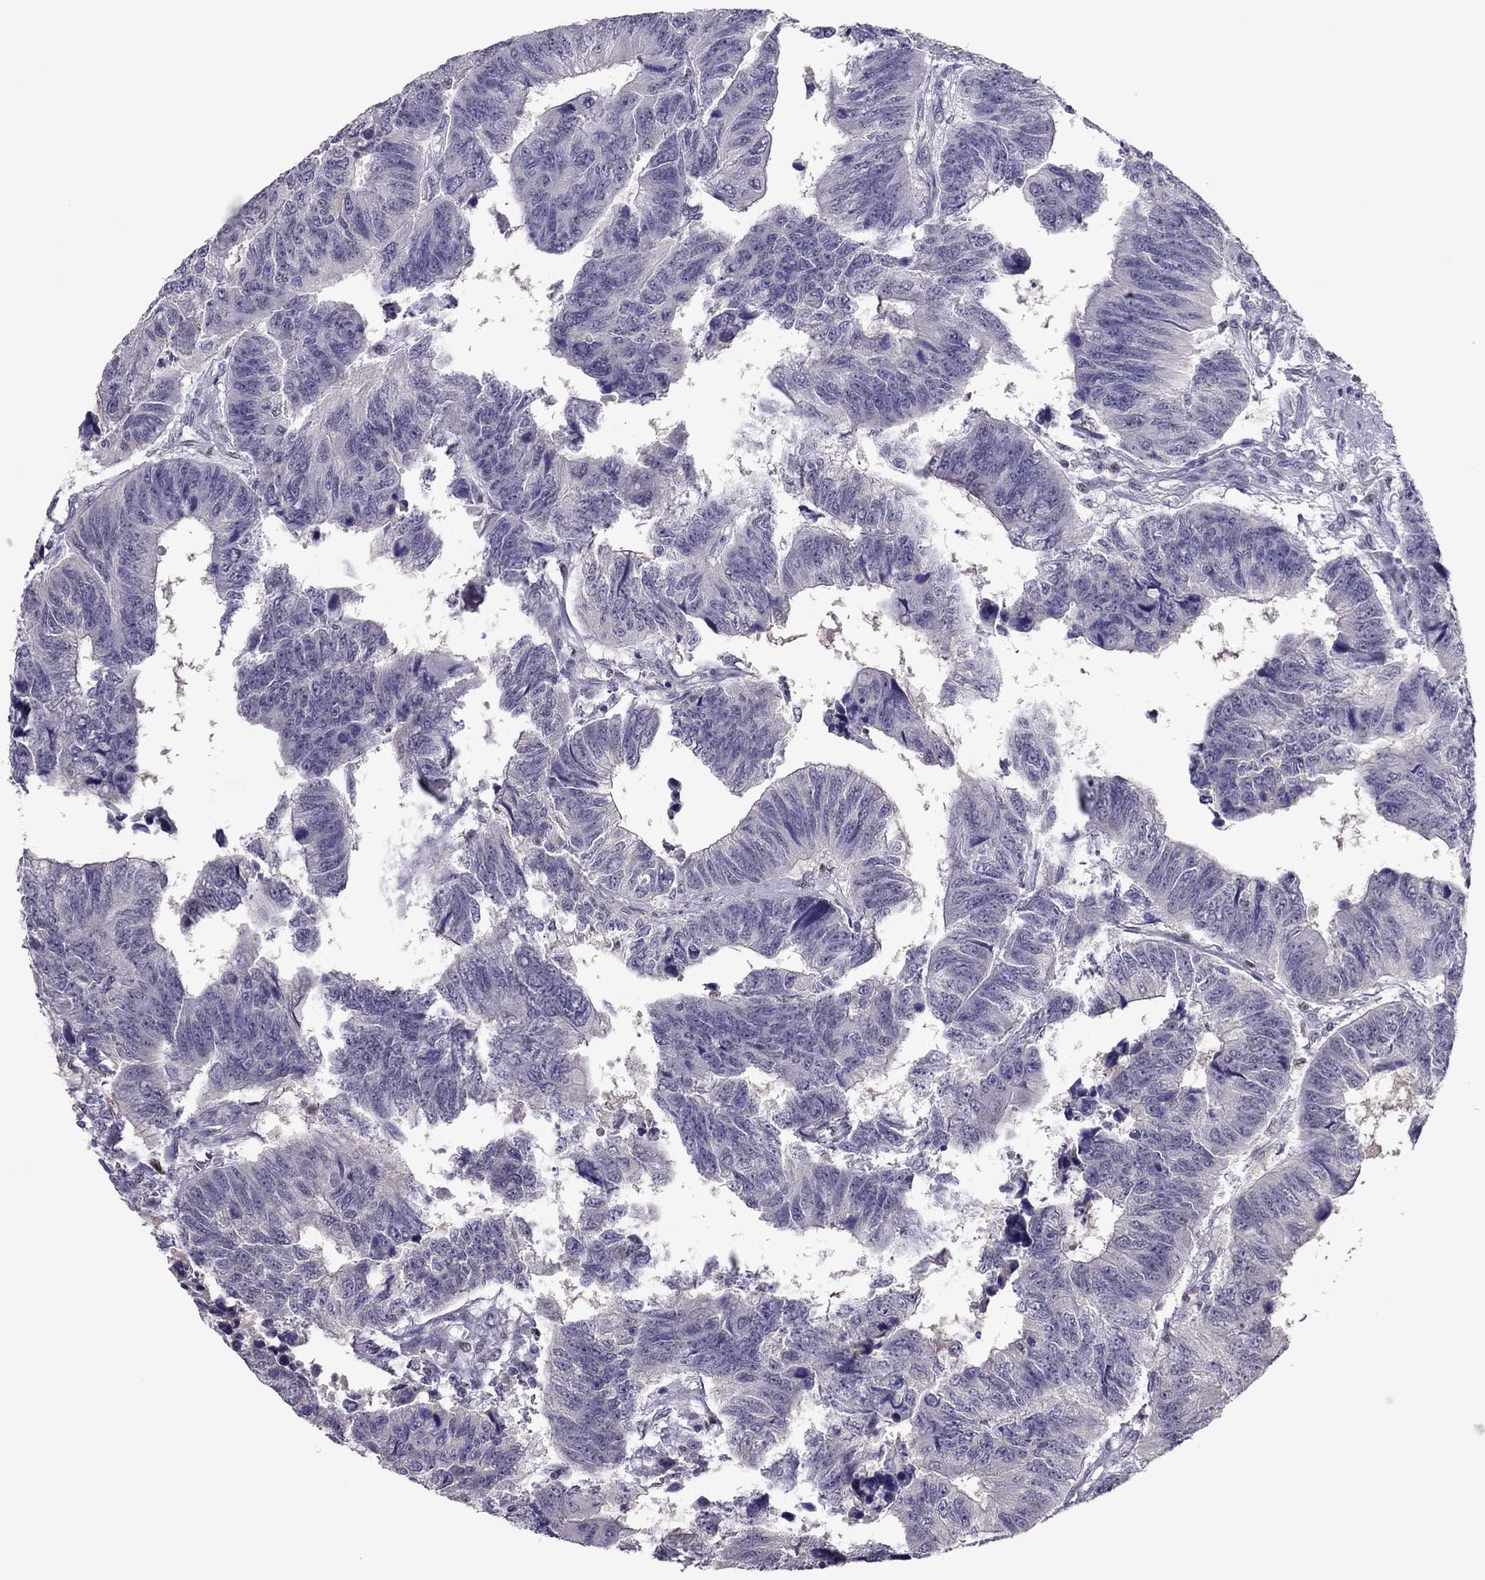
{"staining": {"intensity": "negative", "quantity": "none", "location": "none"}, "tissue": "colorectal cancer", "cell_type": "Tumor cells", "image_type": "cancer", "snomed": [{"axis": "morphology", "description": "Adenocarcinoma, NOS"}, {"axis": "topography", "description": "Rectum"}], "caption": "There is no significant staining in tumor cells of adenocarcinoma (colorectal). (Brightfield microscopy of DAB (3,3'-diaminobenzidine) immunohistochemistry (IHC) at high magnification).", "gene": "SPINT3", "patient": {"sex": "female", "age": 85}}